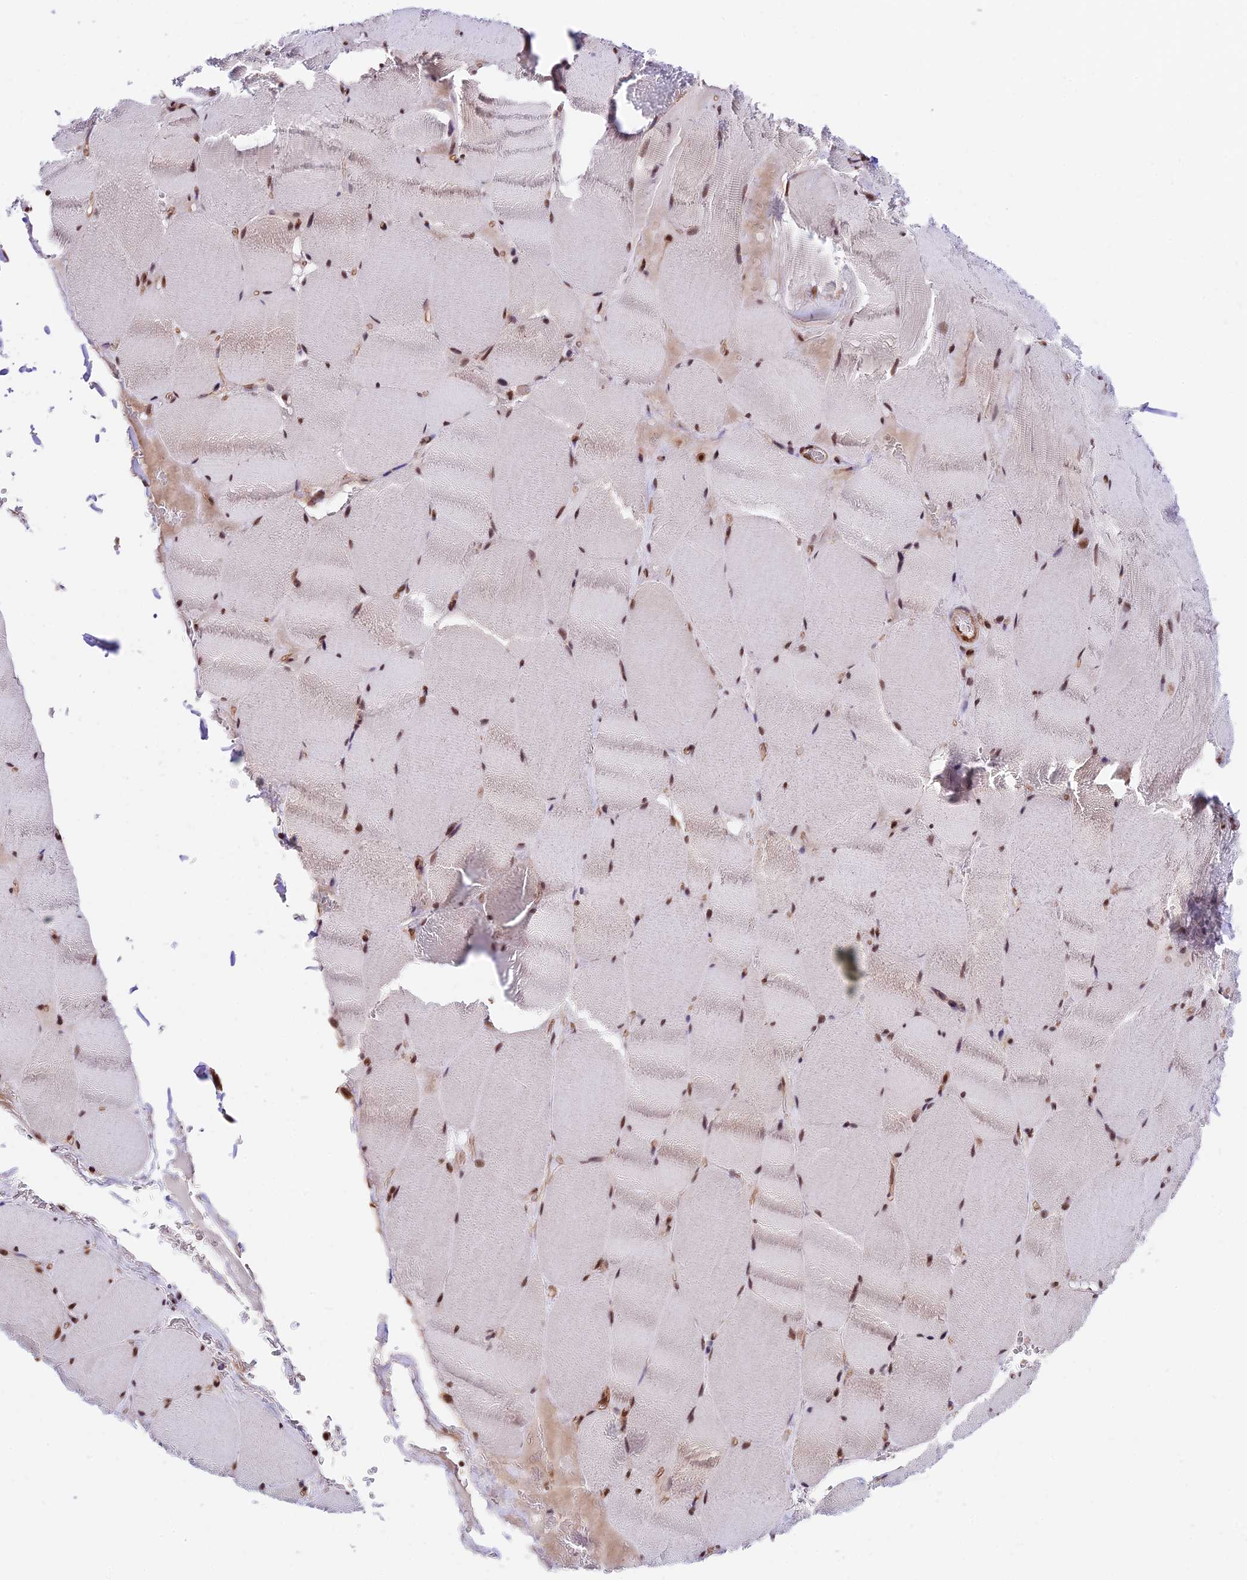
{"staining": {"intensity": "moderate", "quantity": ">75%", "location": "nuclear"}, "tissue": "skeletal muscle", "cell_type": "Myocytes", "image_type": "normal", "snomed": [{"axis": "morphology", "description": "Normal tissue, NOS"}, {"axis": "topography", "description": "Skeletal muscle"}, {"axis": "topography", "description": "Head-Neck"}], "caption": "Moderate nuclear expression for a protein is seen in about >75% of myocytes of normal skeletal muscle using immunohistochemistry (IHC).", "gene": "RBM42", "patient": {"sex": "male", "age": 66}}